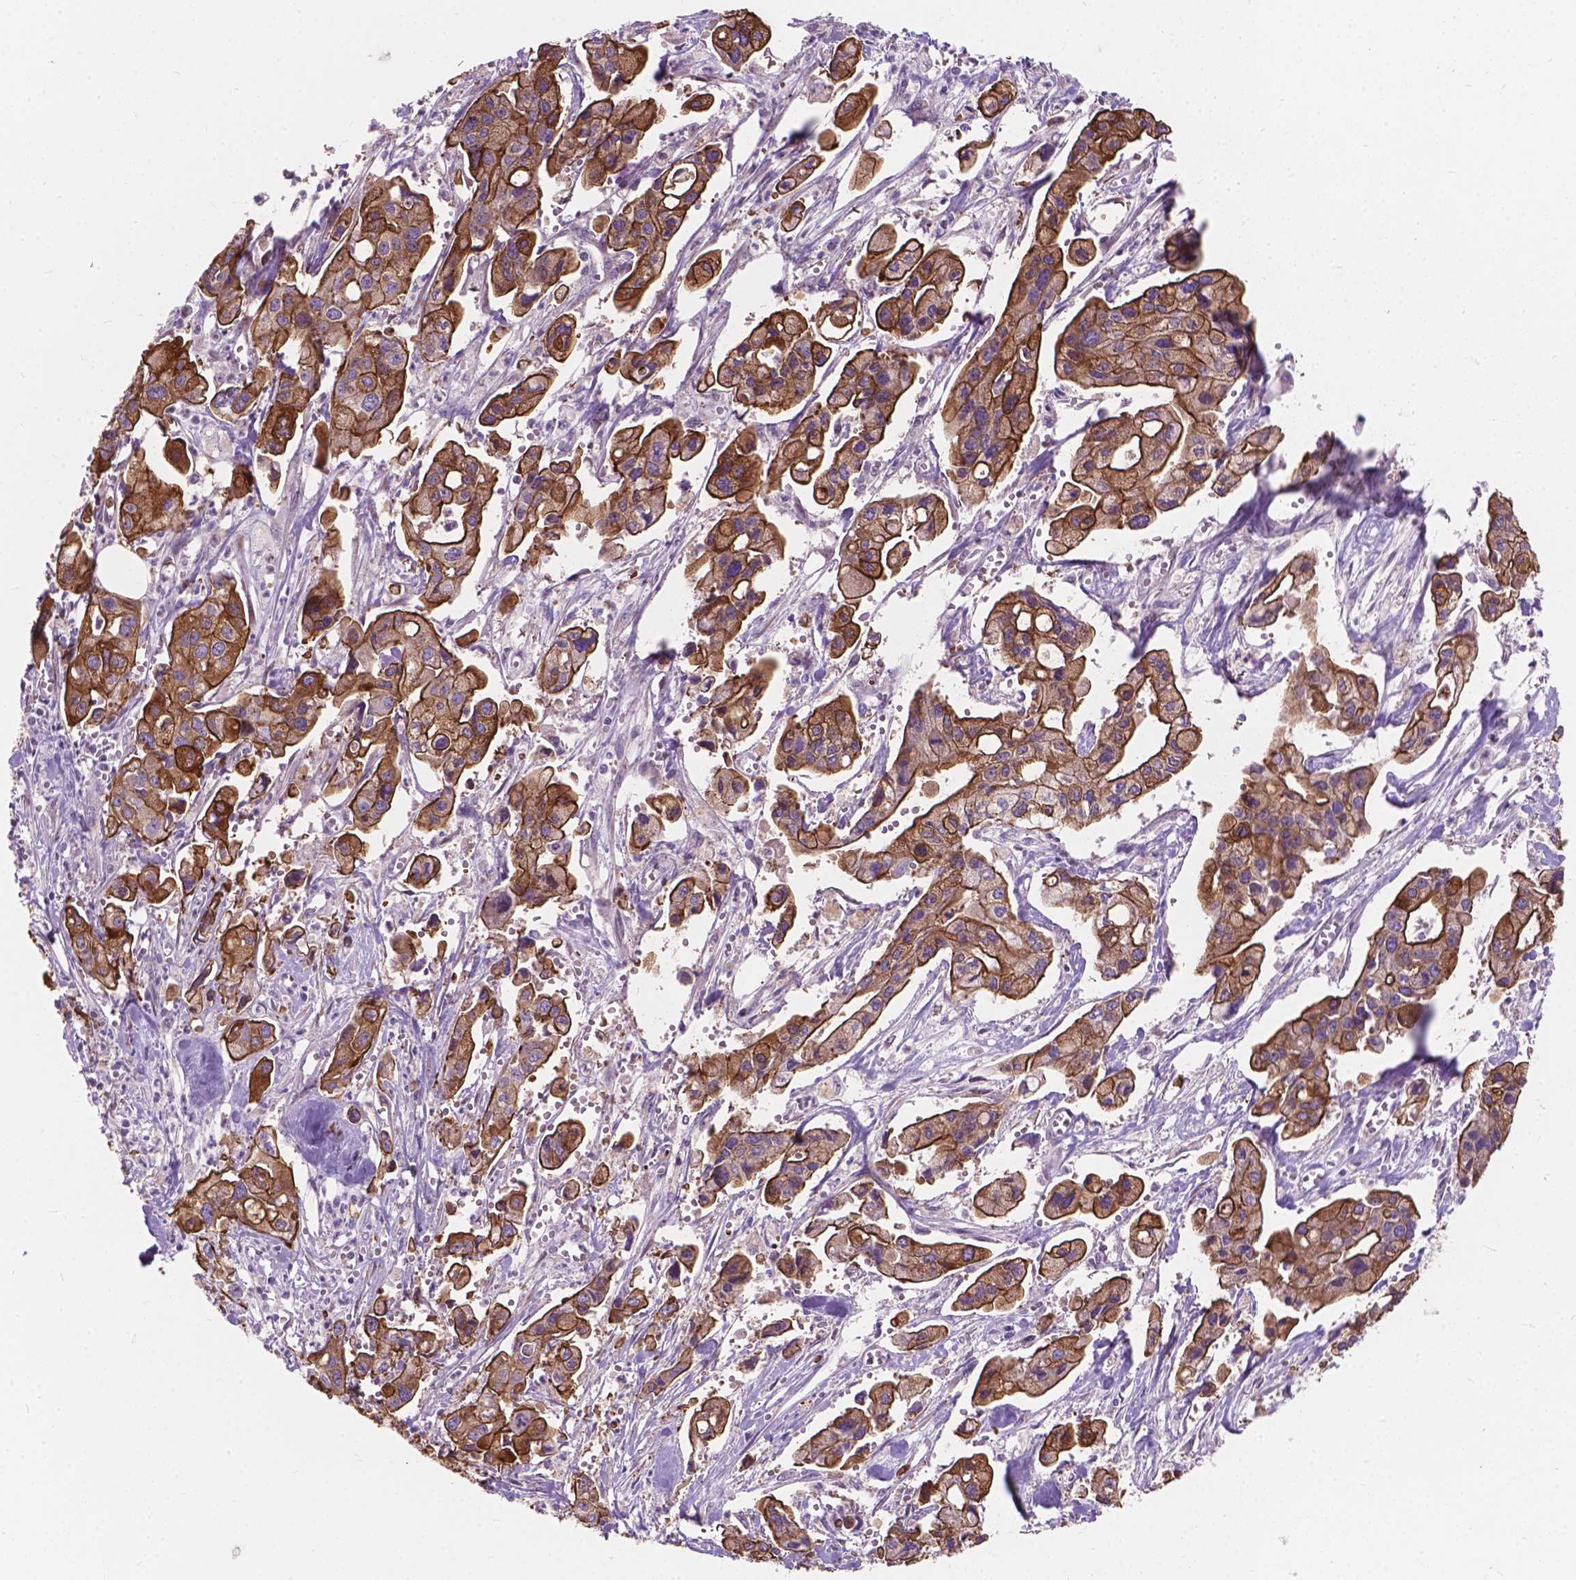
{"staining": {"intensity": "moderate", "quantity": "25%-75%", "location": "cytoplasmic/membranous"}, "tissue": "pancreatic cancer", "cell_type": "Tumor cells", "image_type": "cancer", "snomed": [{"axis": "morphology", "description": "Adenocarcinoma, NOS"}, {"axis": "topography", "description": "Pancreas"}], "caption": "Adenocarcinoma (pancreatic) was stained to show a protein in brown. There is medium levels of moderate cytoplasmic/membranous positivity in about 25%-75% of tumor cells.", "gene": "MYH14", "patient": {"sex": "male", "age": 70}}